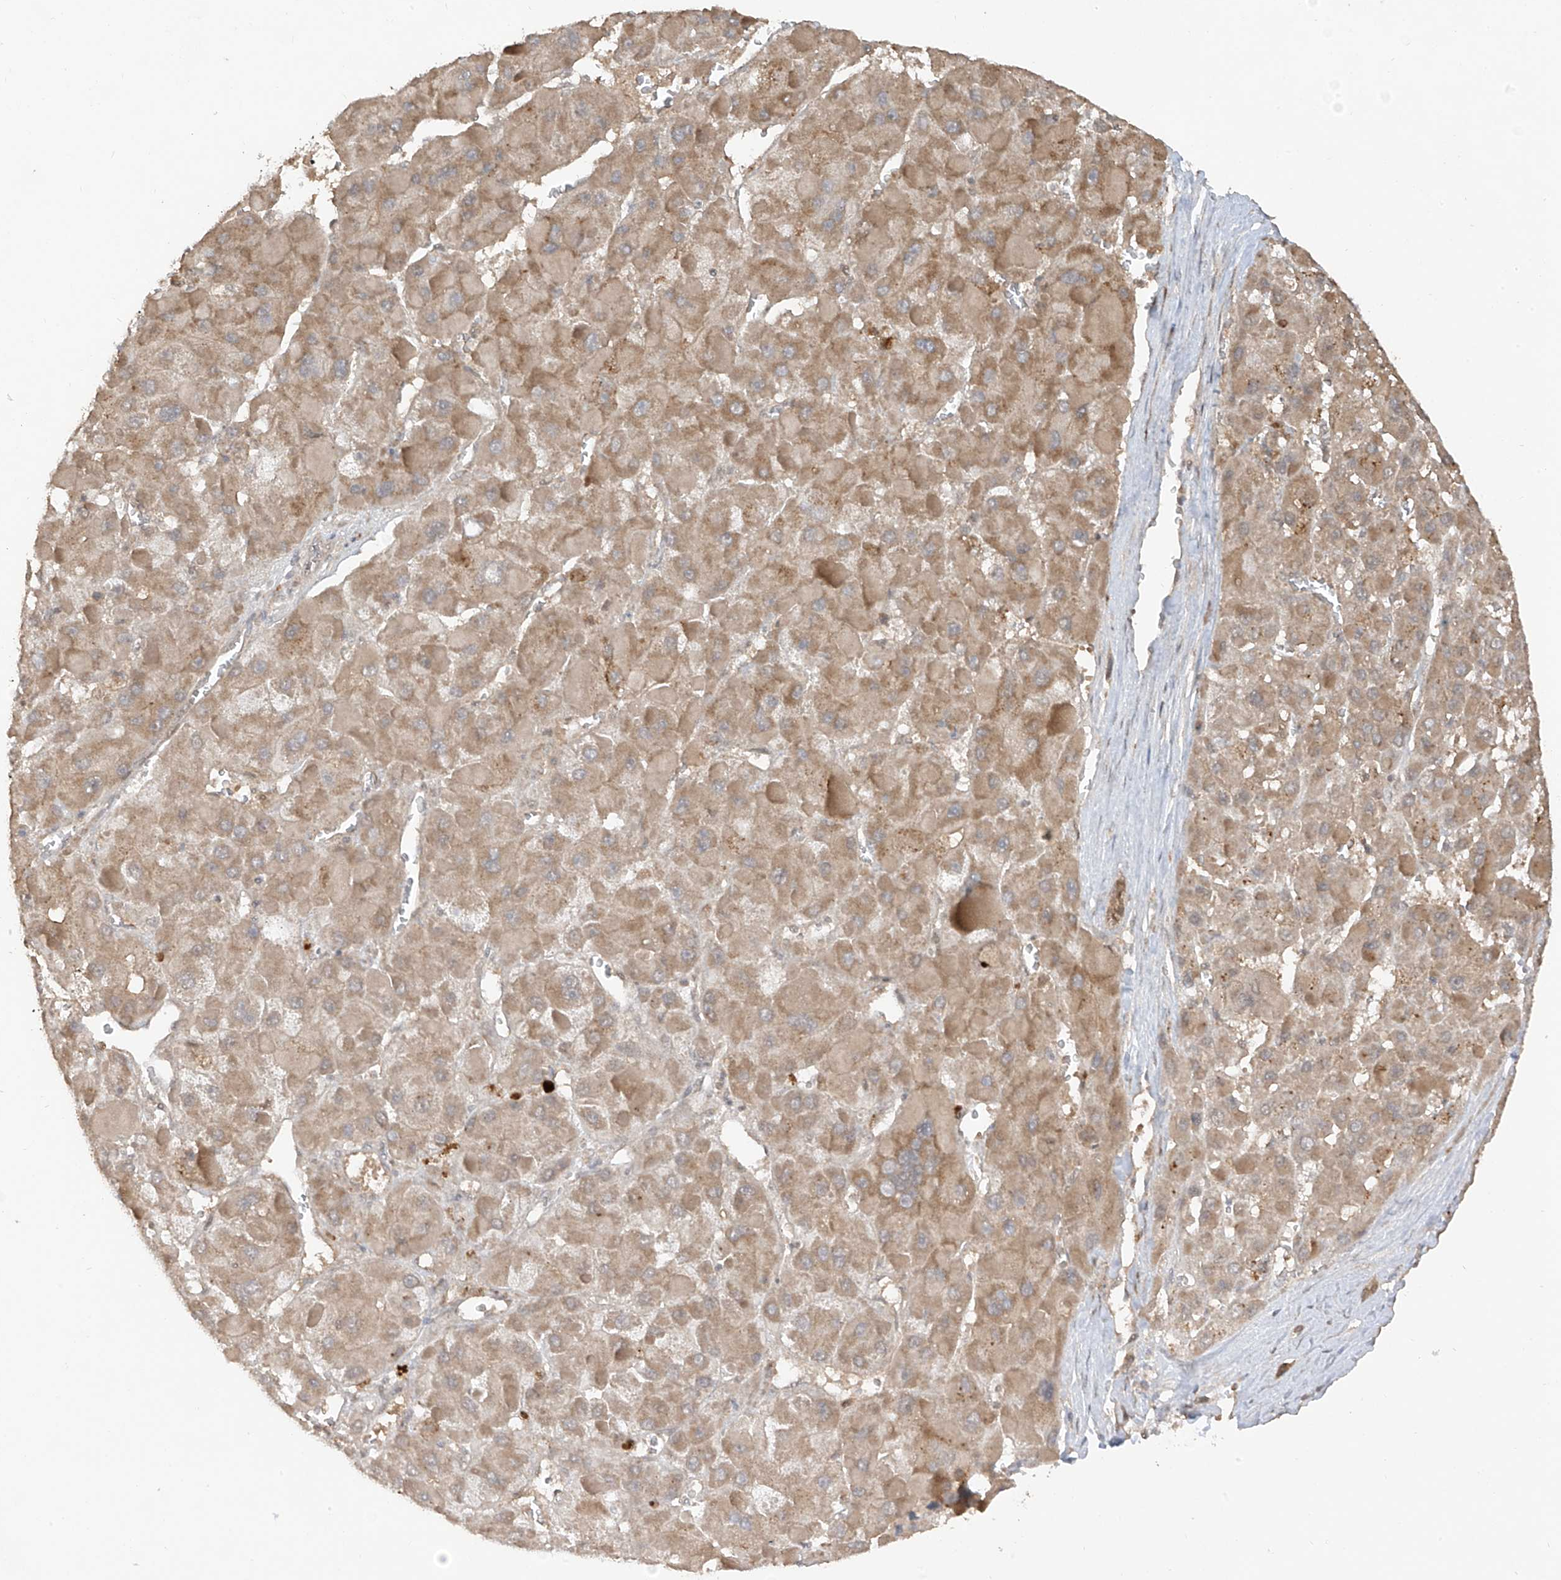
{"staining": {"intensity": "weak", "quantity": ">75%", "location": "cytoplasmic/membranous"}, "tissue": "liver cancer", "cell_type": "Tumor cells", "image_type": "cancer", "snomed": [{"axis": "morphology", "description": "Carcinoma, Hepatocellular, NOS"}, {"axis": "topography", "description": "Liver"}], "caption": "This photomicrograph reveals immunohistochemistry staining of human hepatocellular carcinoma (liver), with low weak cytoplasmic/membranous positivity in approximately >75% of tumor cells.", "gene": "COLGALT2", "patient": {"sex": "female", "age": 73}}